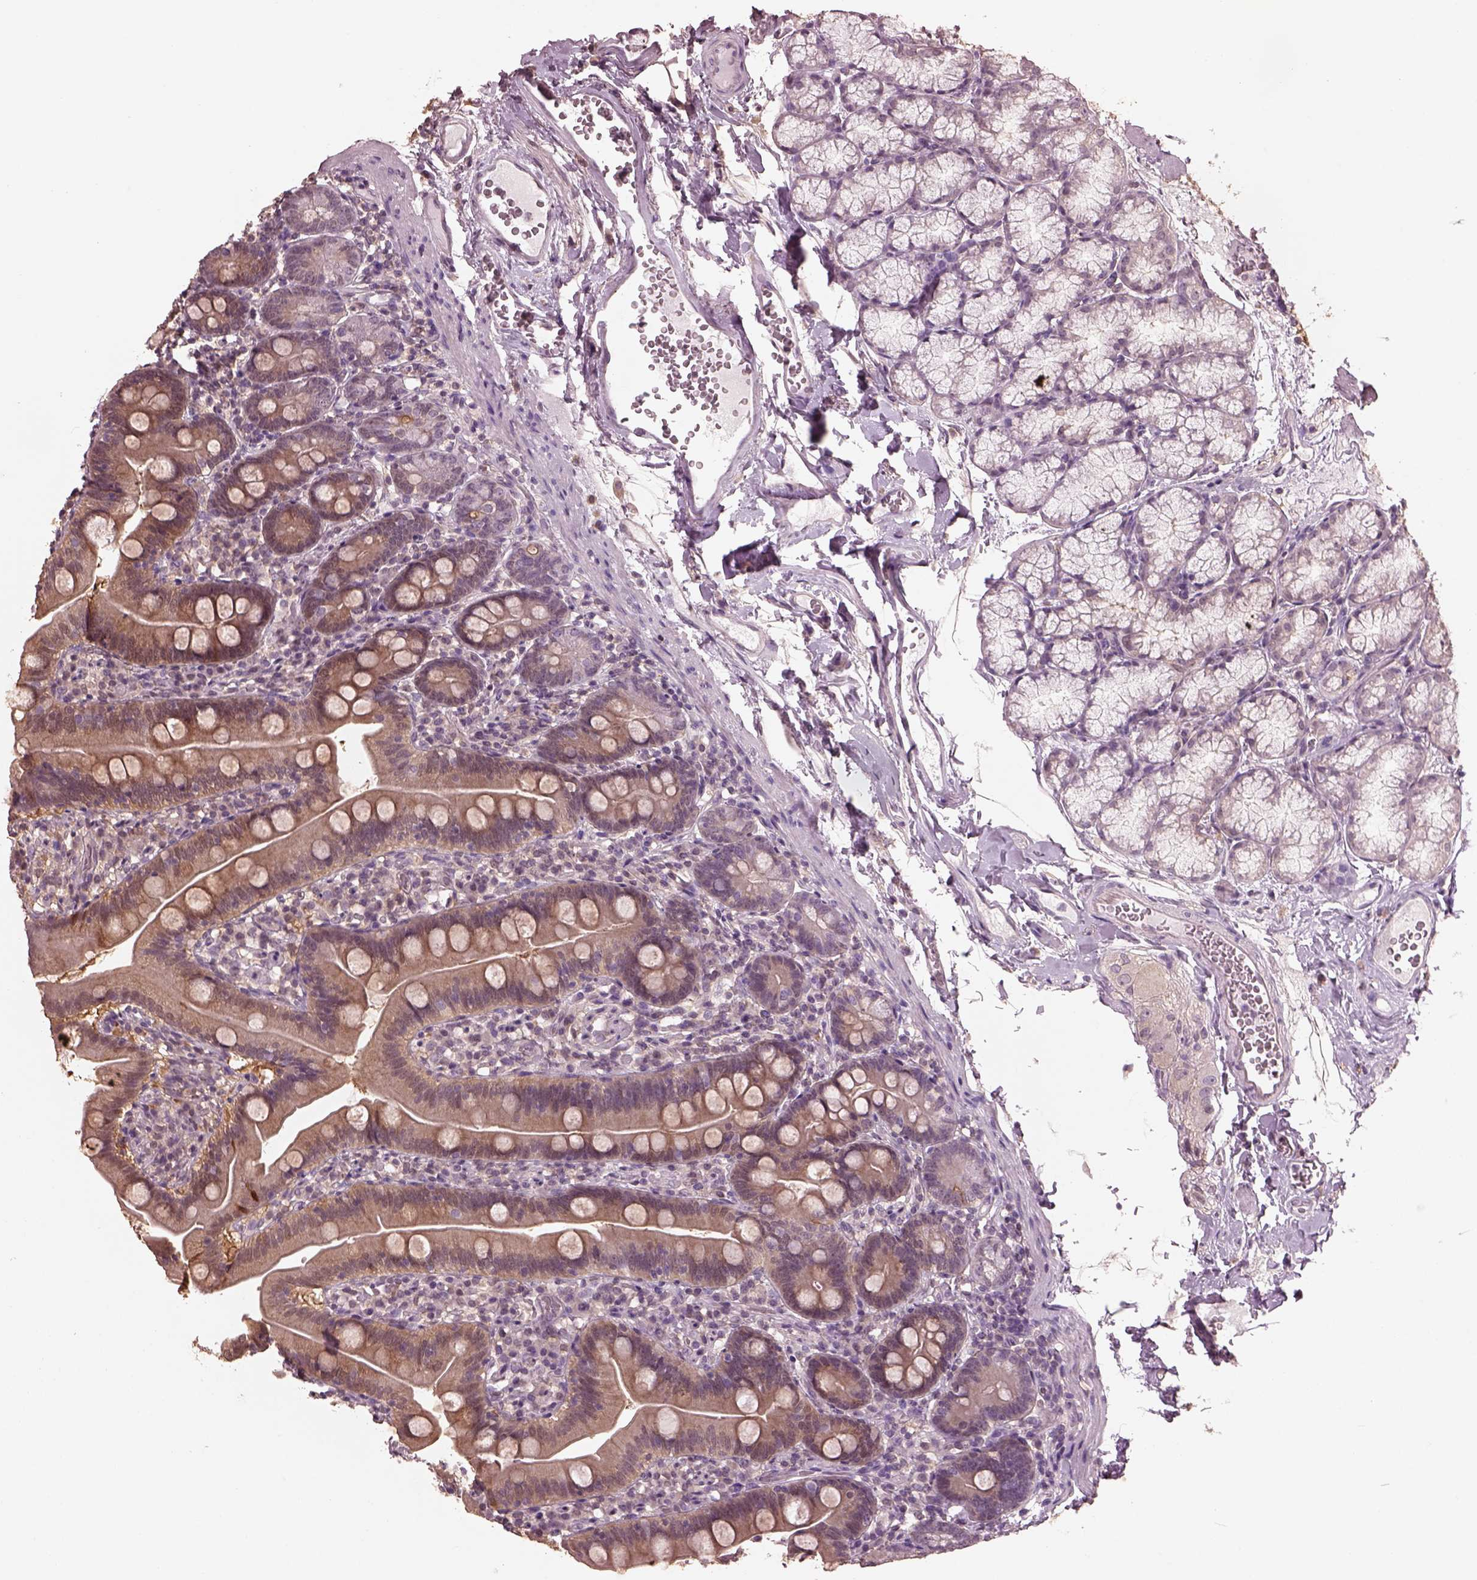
{"staining": {"intensity": "moderate", "quantity": ">75%", "location": "cytoplasmic/membranous"}, "tissue": "duodenum", "cell_type": "Glandular cells", "image_type": "normal", "snomed": [{"axis": "morphology", "description": "Normal tissue, NOS"}, {"axis": "topography", "description": "Duodenum"}], "caption": "Immunohistochemistry staining of benign duodenum, which exhibits medium levels of moderate cytoplasmic/membranous positivity in about >75% of glandular cells indicating moderate cytoplasmic/membranous protein positivity. The staining was performed using DAB (3,3'-diaminobenzidine) (brown) for protein detection and nuclei were counterstained in hematoxylin (blue).", "gene": "SRI", "patient": {"sex": "female", "age": 67}}